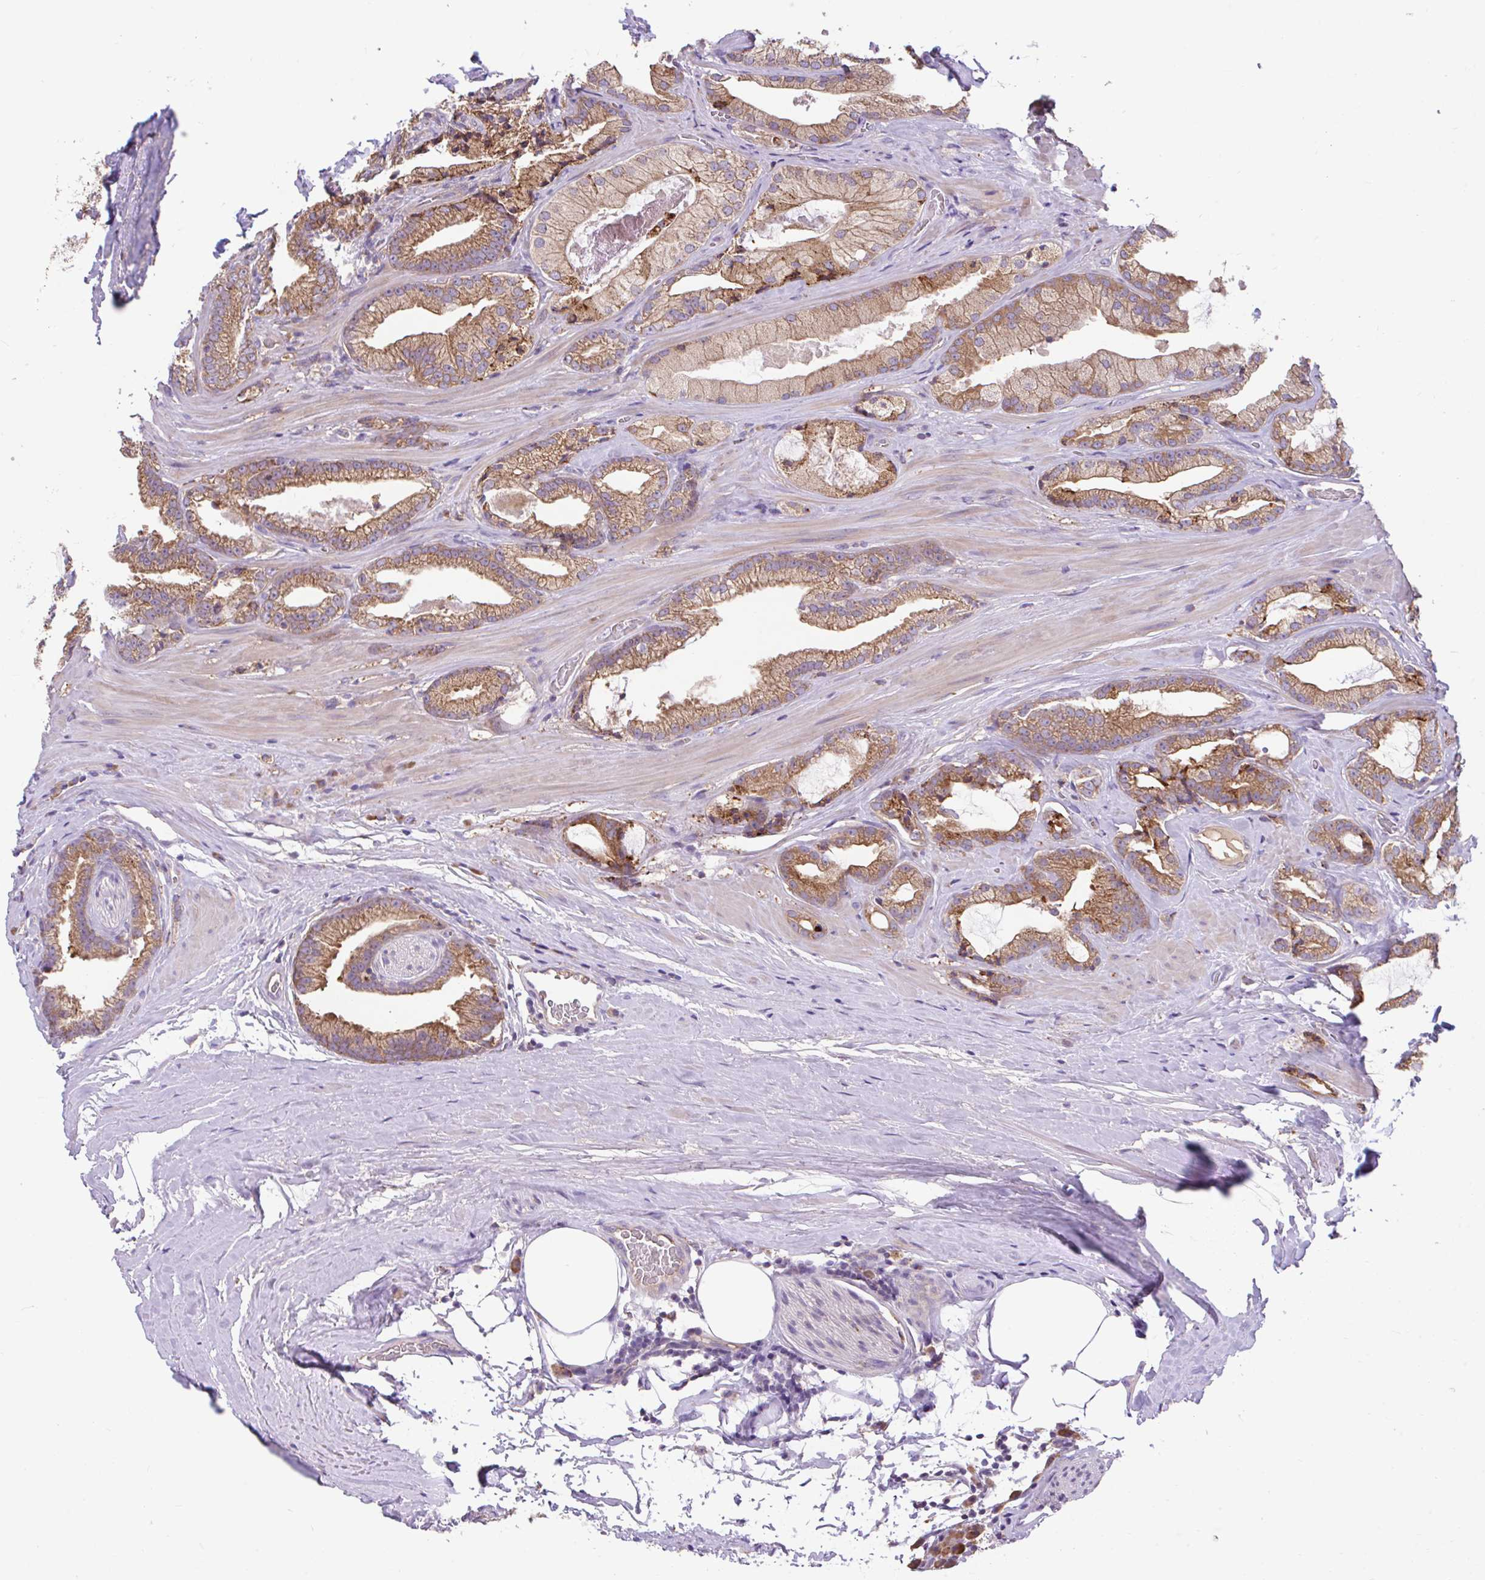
{"staining": {"intensity": "moderate", "quantity": ">75%", "location": "cytoplasmic/membranous"}, "tissue": "prostate cancer", "cell_type": "Tumor cells", "image_type": "cancer", "snomed": [{"axis": "morphology", "description": "Adenocarcinoma, High grade"}, {"axis": "topography", "description": "Prostate"}], "caption": "Immunohistochemistry (IHC) of prostate cancer reveals medium levels of moderate cytoplasmic/membranous expression in approximately >75% of tumor cells. (DAB (3,3'-diaminobenzidine) = brown stain, brightfield microscopy at high magnification).", "gene": "RALBP1", "patient": {"sex": "male", "age": 68}}